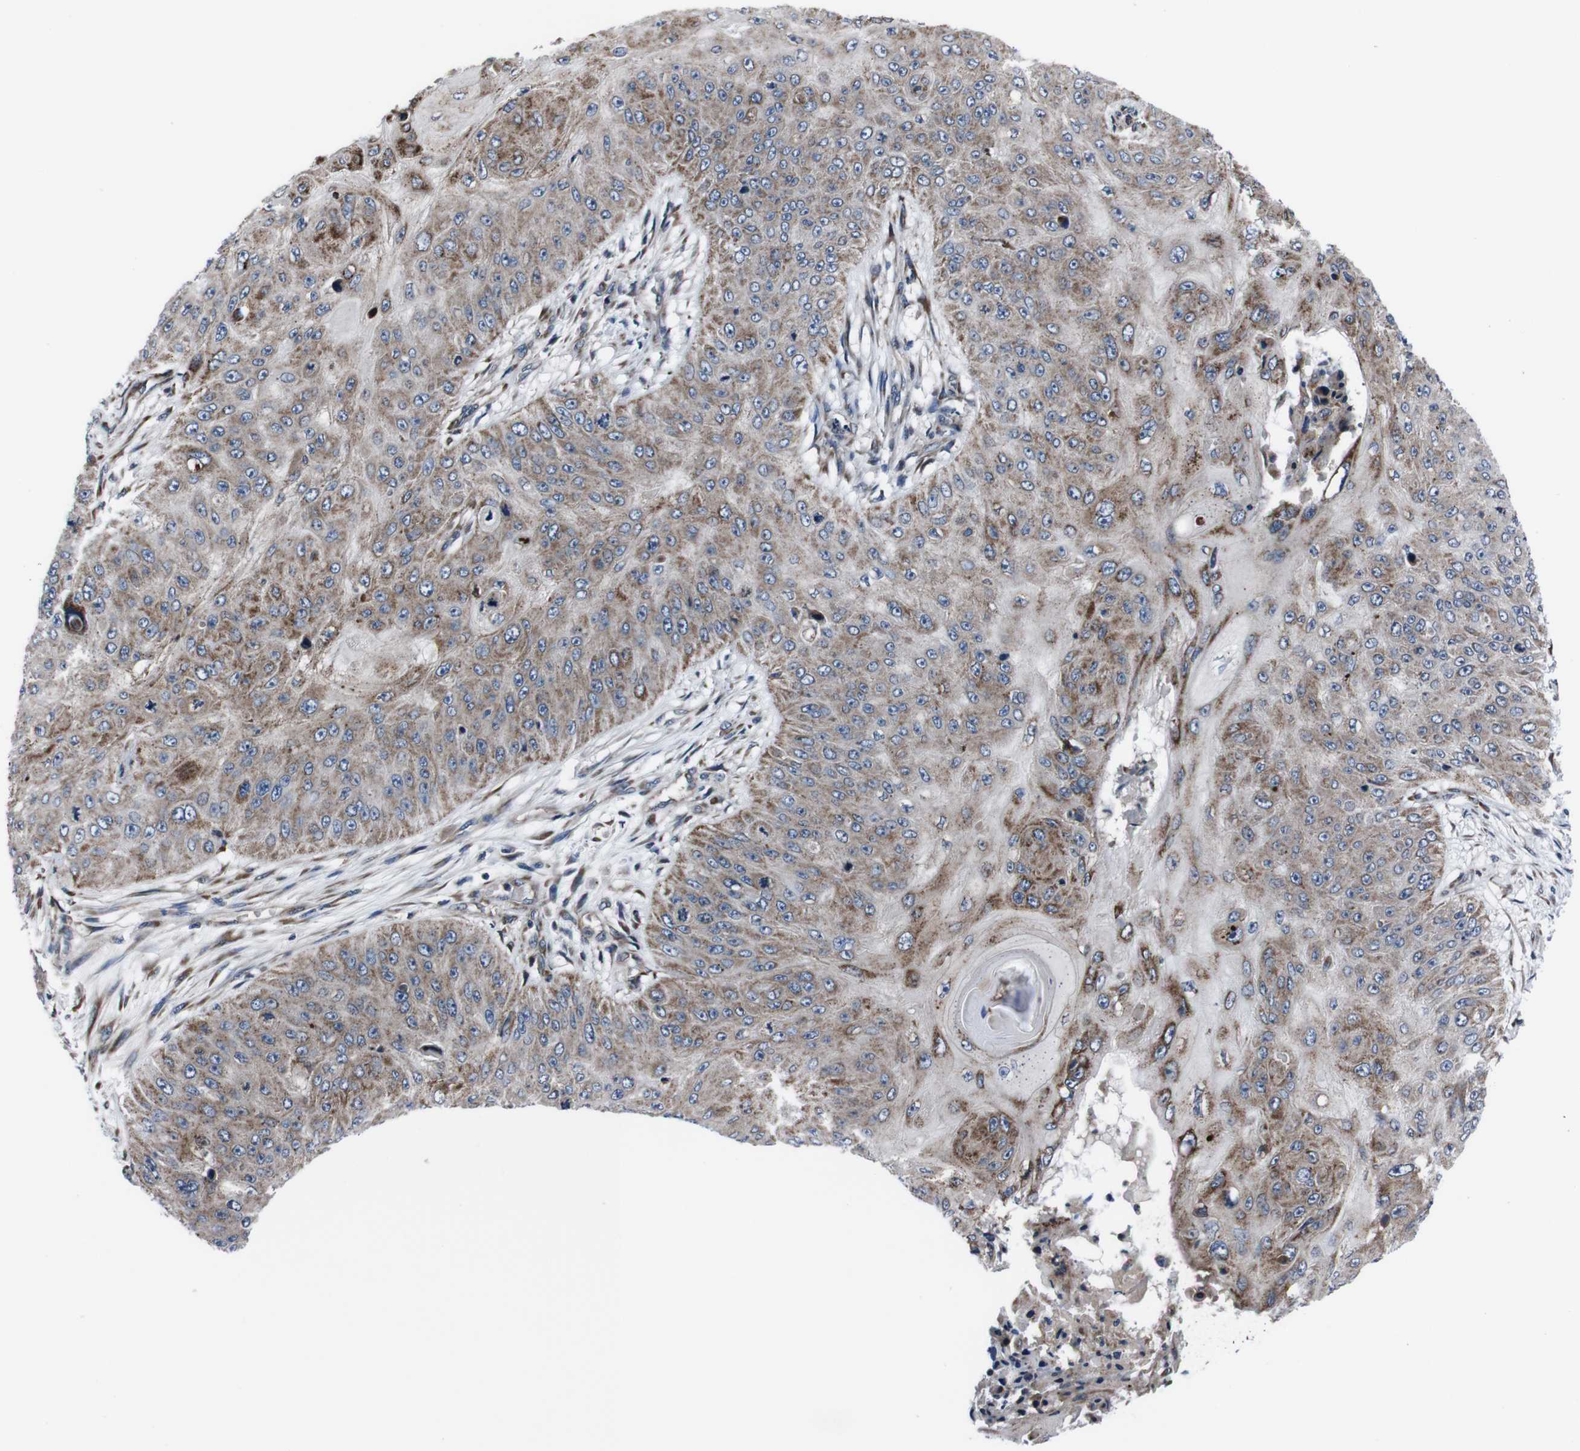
{"staining": {"intensity": "weak", "quantity": ">75%", "location": "cytoplasmic/membranous"}, "tissue": "skin cancer", "cell_type": "Tumor cells", "image_type": "cancer", "snomed": [{"axis": "morphology", "description": "Squamous cell carcinoma, NOS"}, {"axis": "topography", "description": "Skin"}], "caption": "Immunohistochemical staining of skin squamous cell carcinoma shows low levels of weak cytoplasmic/membranous protein positivity in approximately >75% of tumor cells.", "gene": "EIF4A2", "patient": {"sex": "female", "age": 80}}